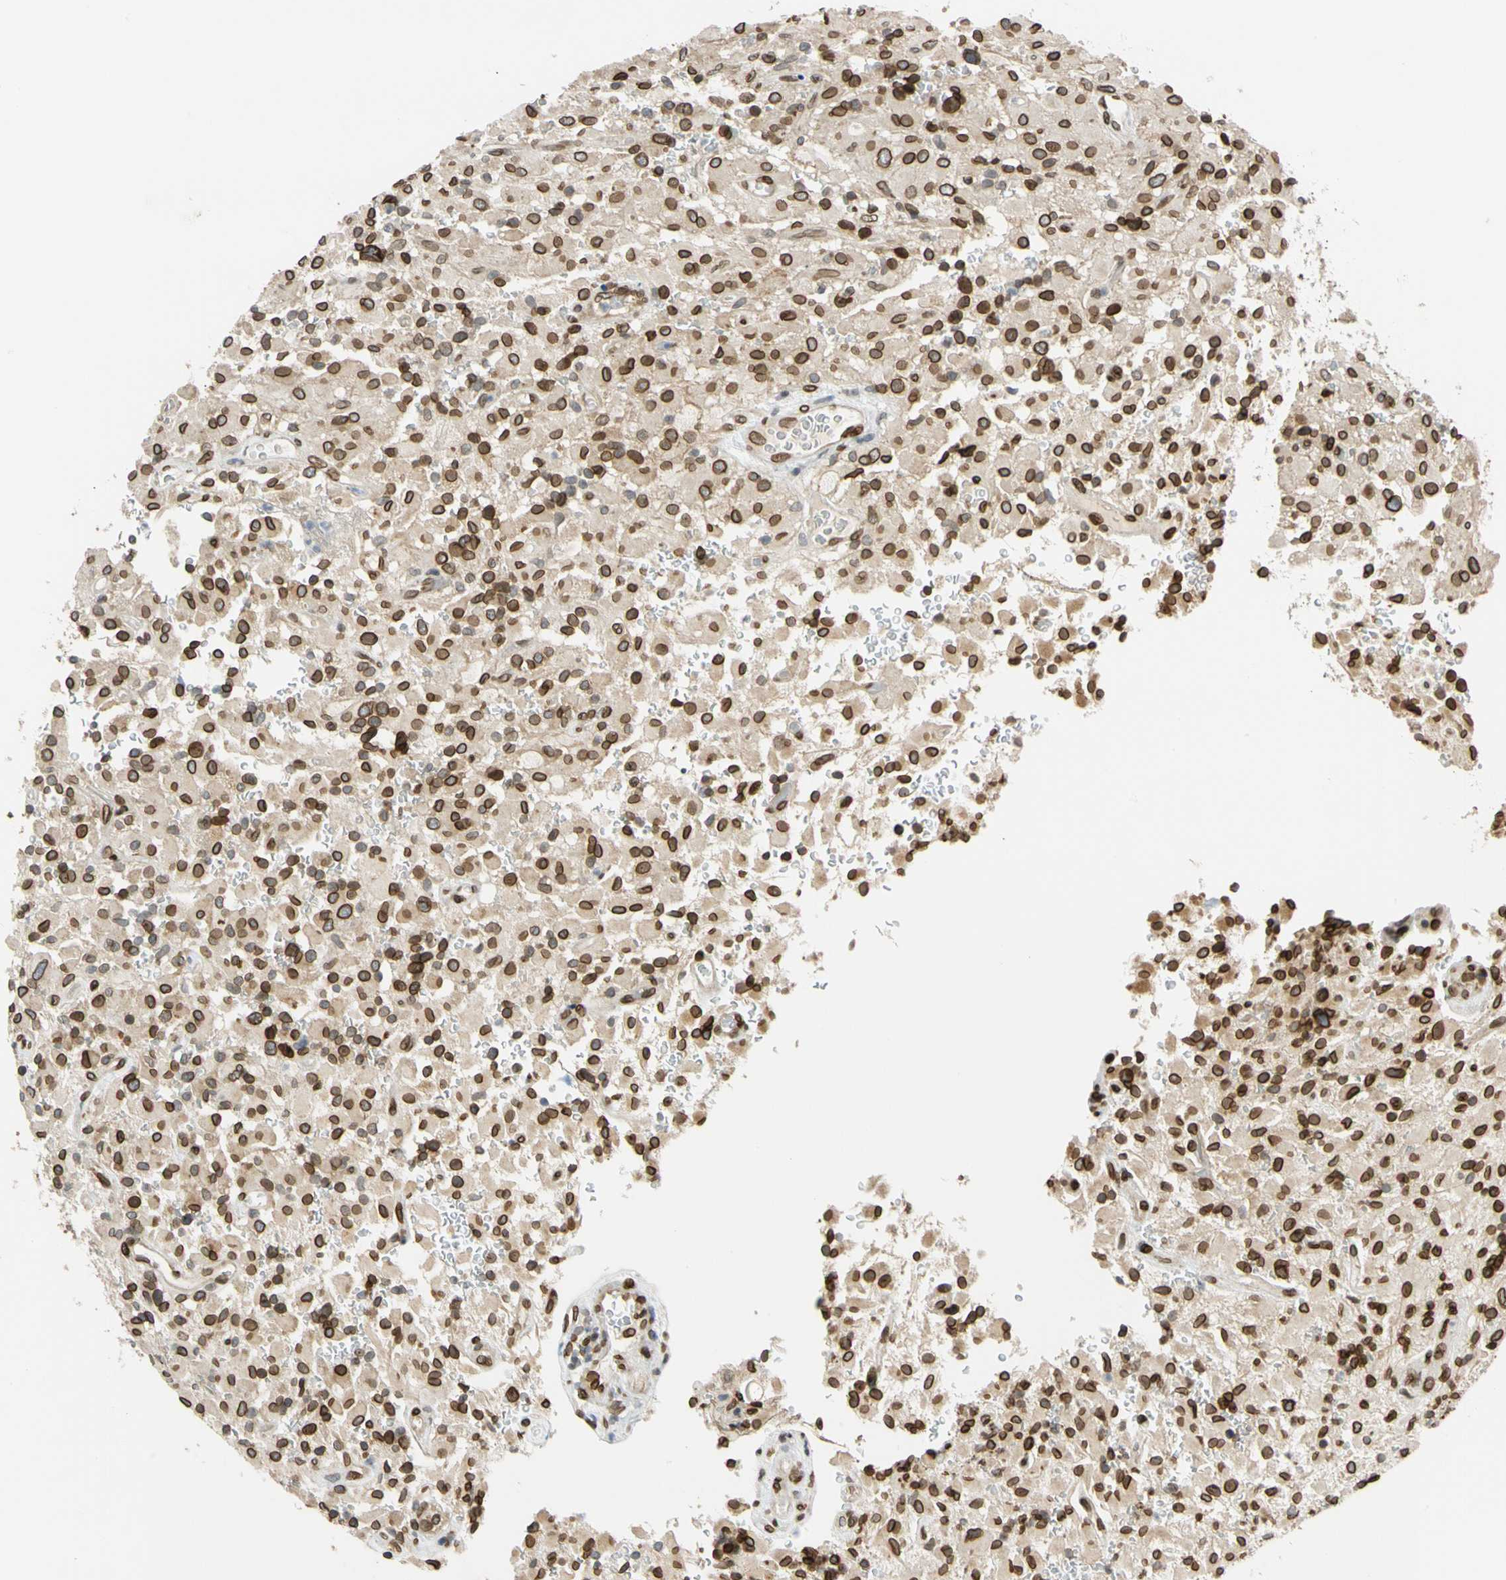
{"staining": {"intensity": "strong", "quantity": ">75%", "location": "cytoplasmic/membranous,nuclear"}, "tissue": "glioma", "cell_type": "Tumor cells", "image_type": "cancer", "snomed": [{"axis": "morphology", "description": "Glioma, malignant, High grade"}, {"axis": "topography", "description": "Brain"}], "caption": "Protein analysis of glioma tissue reveals strong cytoplasmic/membranous and nuclear positivity in about >75% of tumor cells. Nuclei are stained in blue.", "gene": "SUN1", "patient": {"sex": "male", "age": 71}}